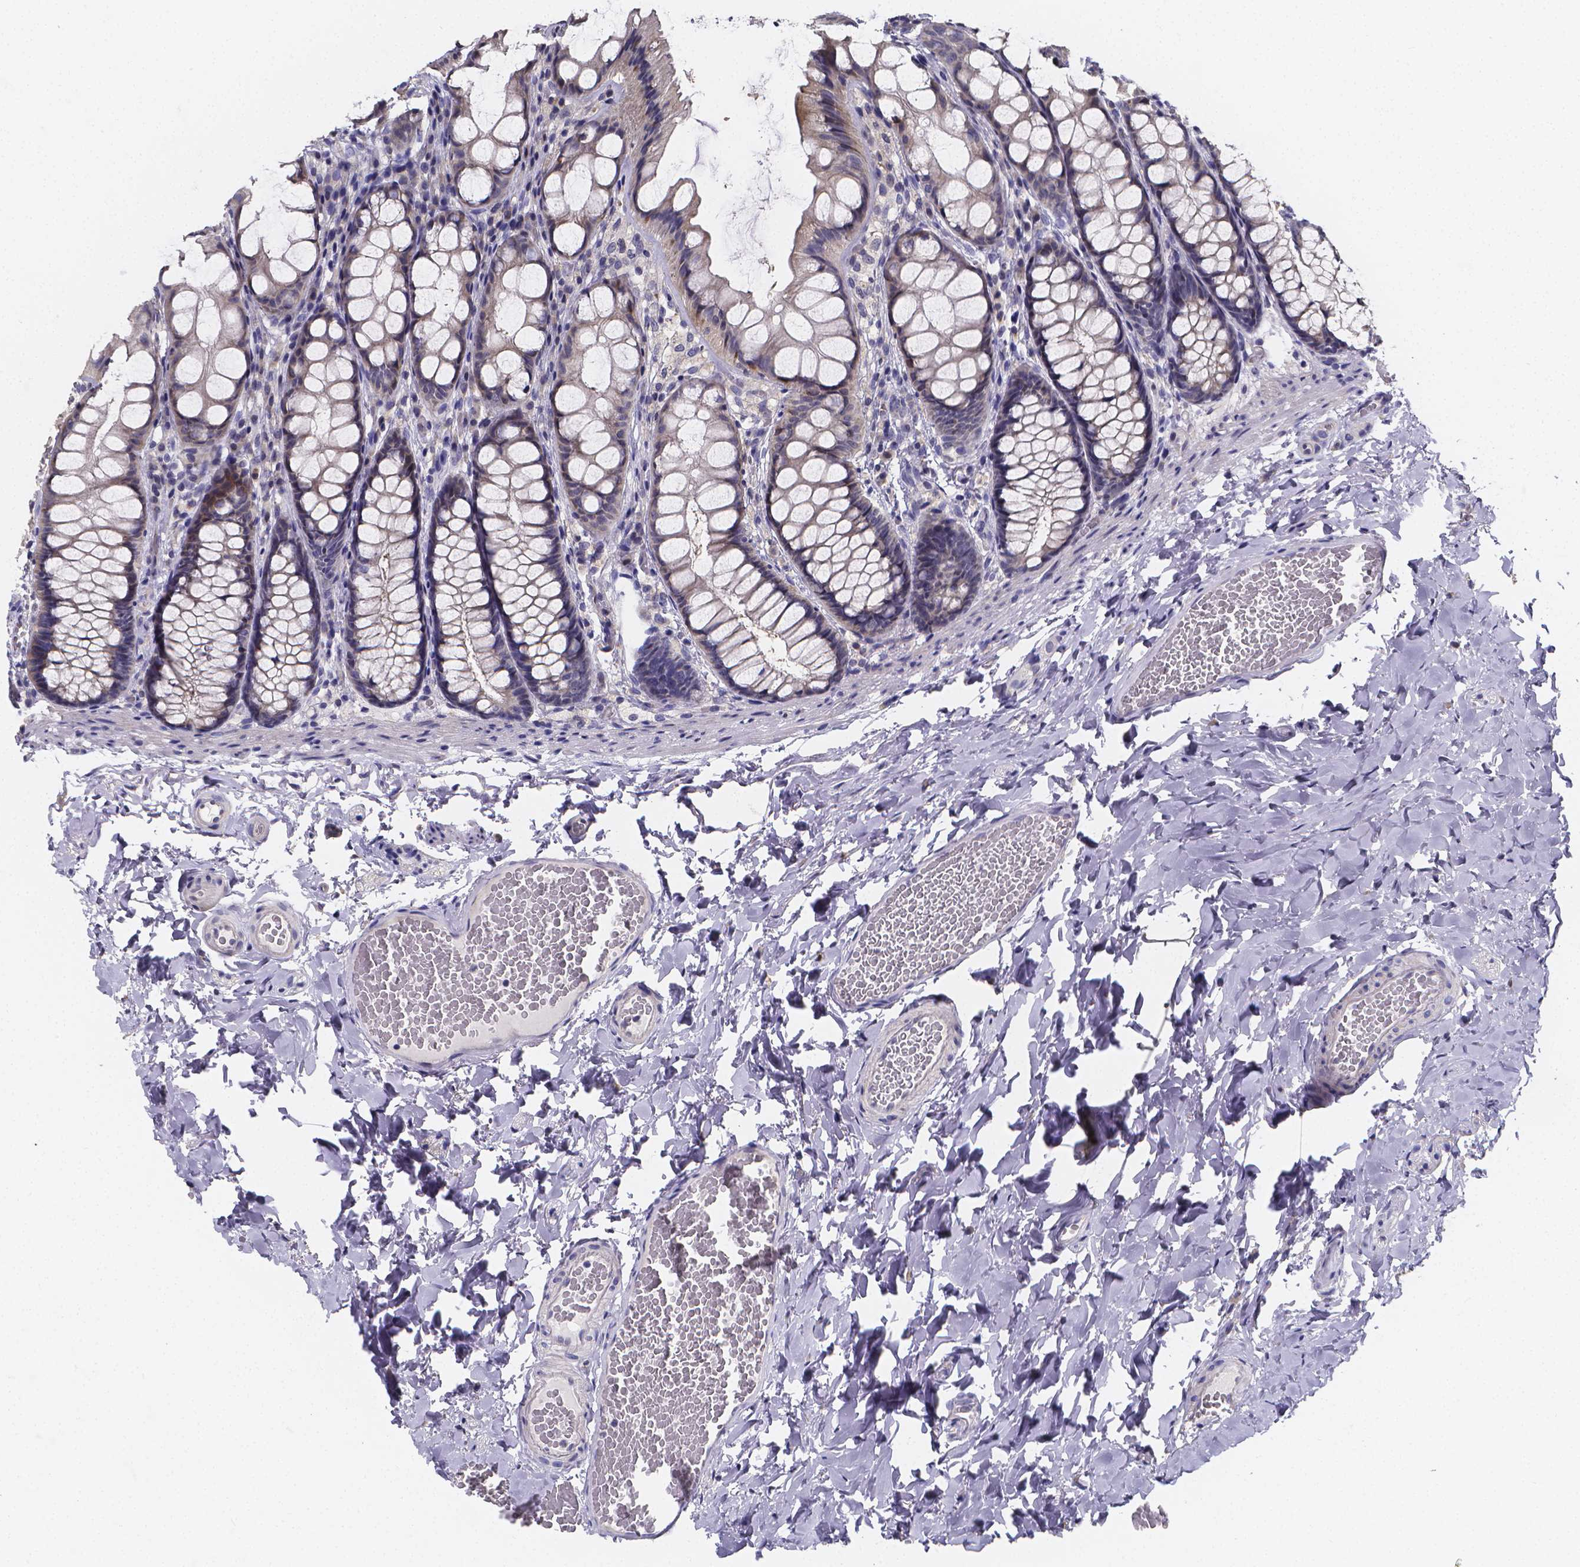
{"staining": {"intensity": "negative", "quantity": "none", "location": "none"}, "tissue": "colon", "cell_type": "Endothelial cells", "image_type": "normal", "snomed": [{"axis": "morphology", "description": "Normal tissue, NOS"}, {"axis": "topography", "description": "Colon"}], "caption": "This is an immunohistochemistry (IHC) micrograph of benign human colon. There is no staining in endothelial cells.", "gene": "PAH", "patient": {"sex": "male", "age": 47}}